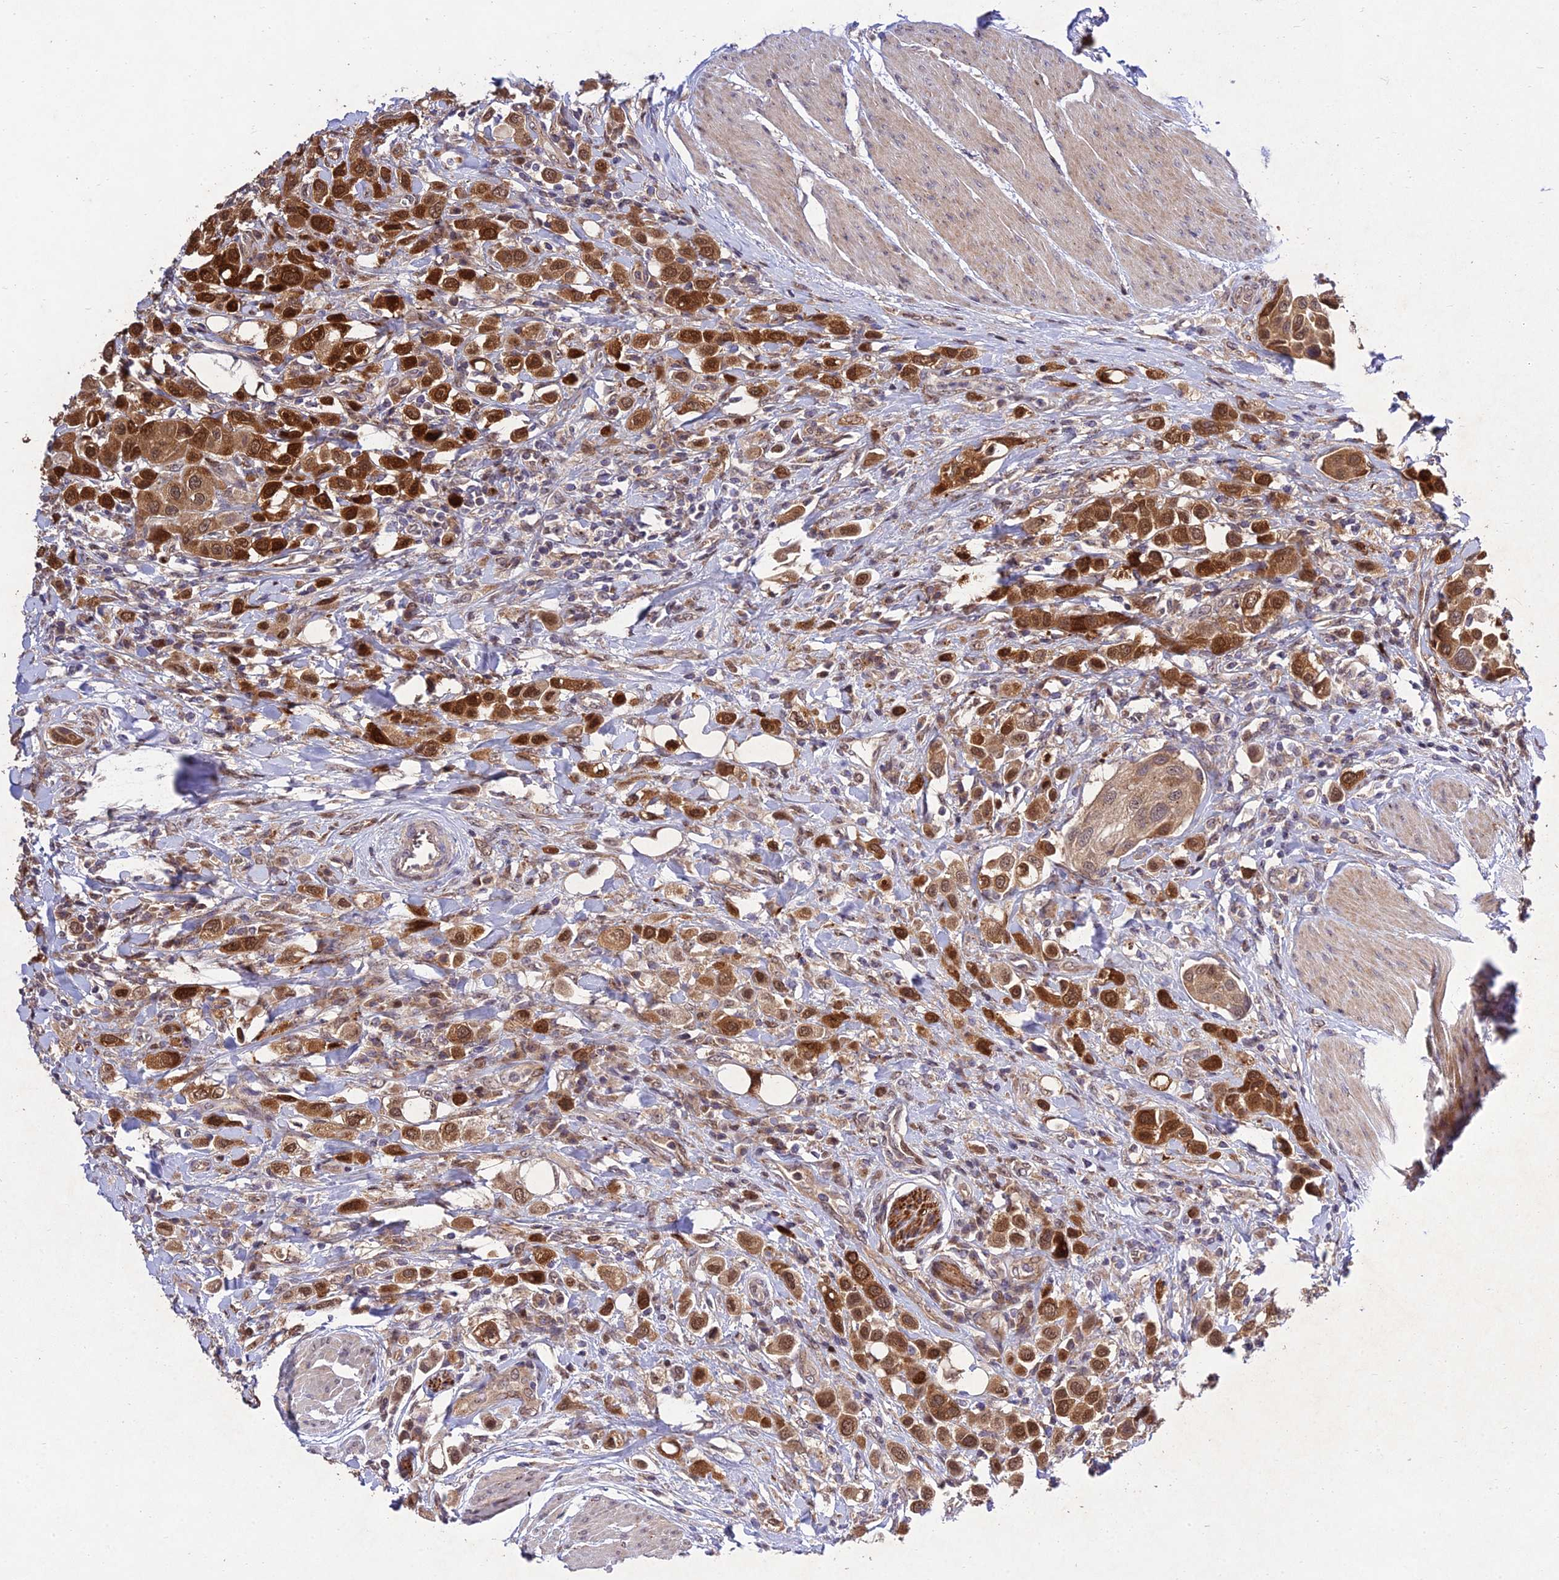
{"staining": {"intensity": "strong", "quantity": ">75%", "location": "cytoplasmic/membranous,nuclear"}, "tissue": "urothelial cancer", "cell_type": "Tumor cells", "image_type": "cancer", "snomed": [{"axis": "morphology", "description": "Urothelial carcinoma, High grade"}, {"axis": "topography", "description": "Urinary bladder"}], "caption": "There is high levels of strong cytoplasmic/membranous and nuclear staining in tumor cells of high-grade urothelial carcinoma, as demonstrated by immunohistochemical staining (brown color).", "gene": "MKKS", "patient": {"sex": "male", "age": 50}}